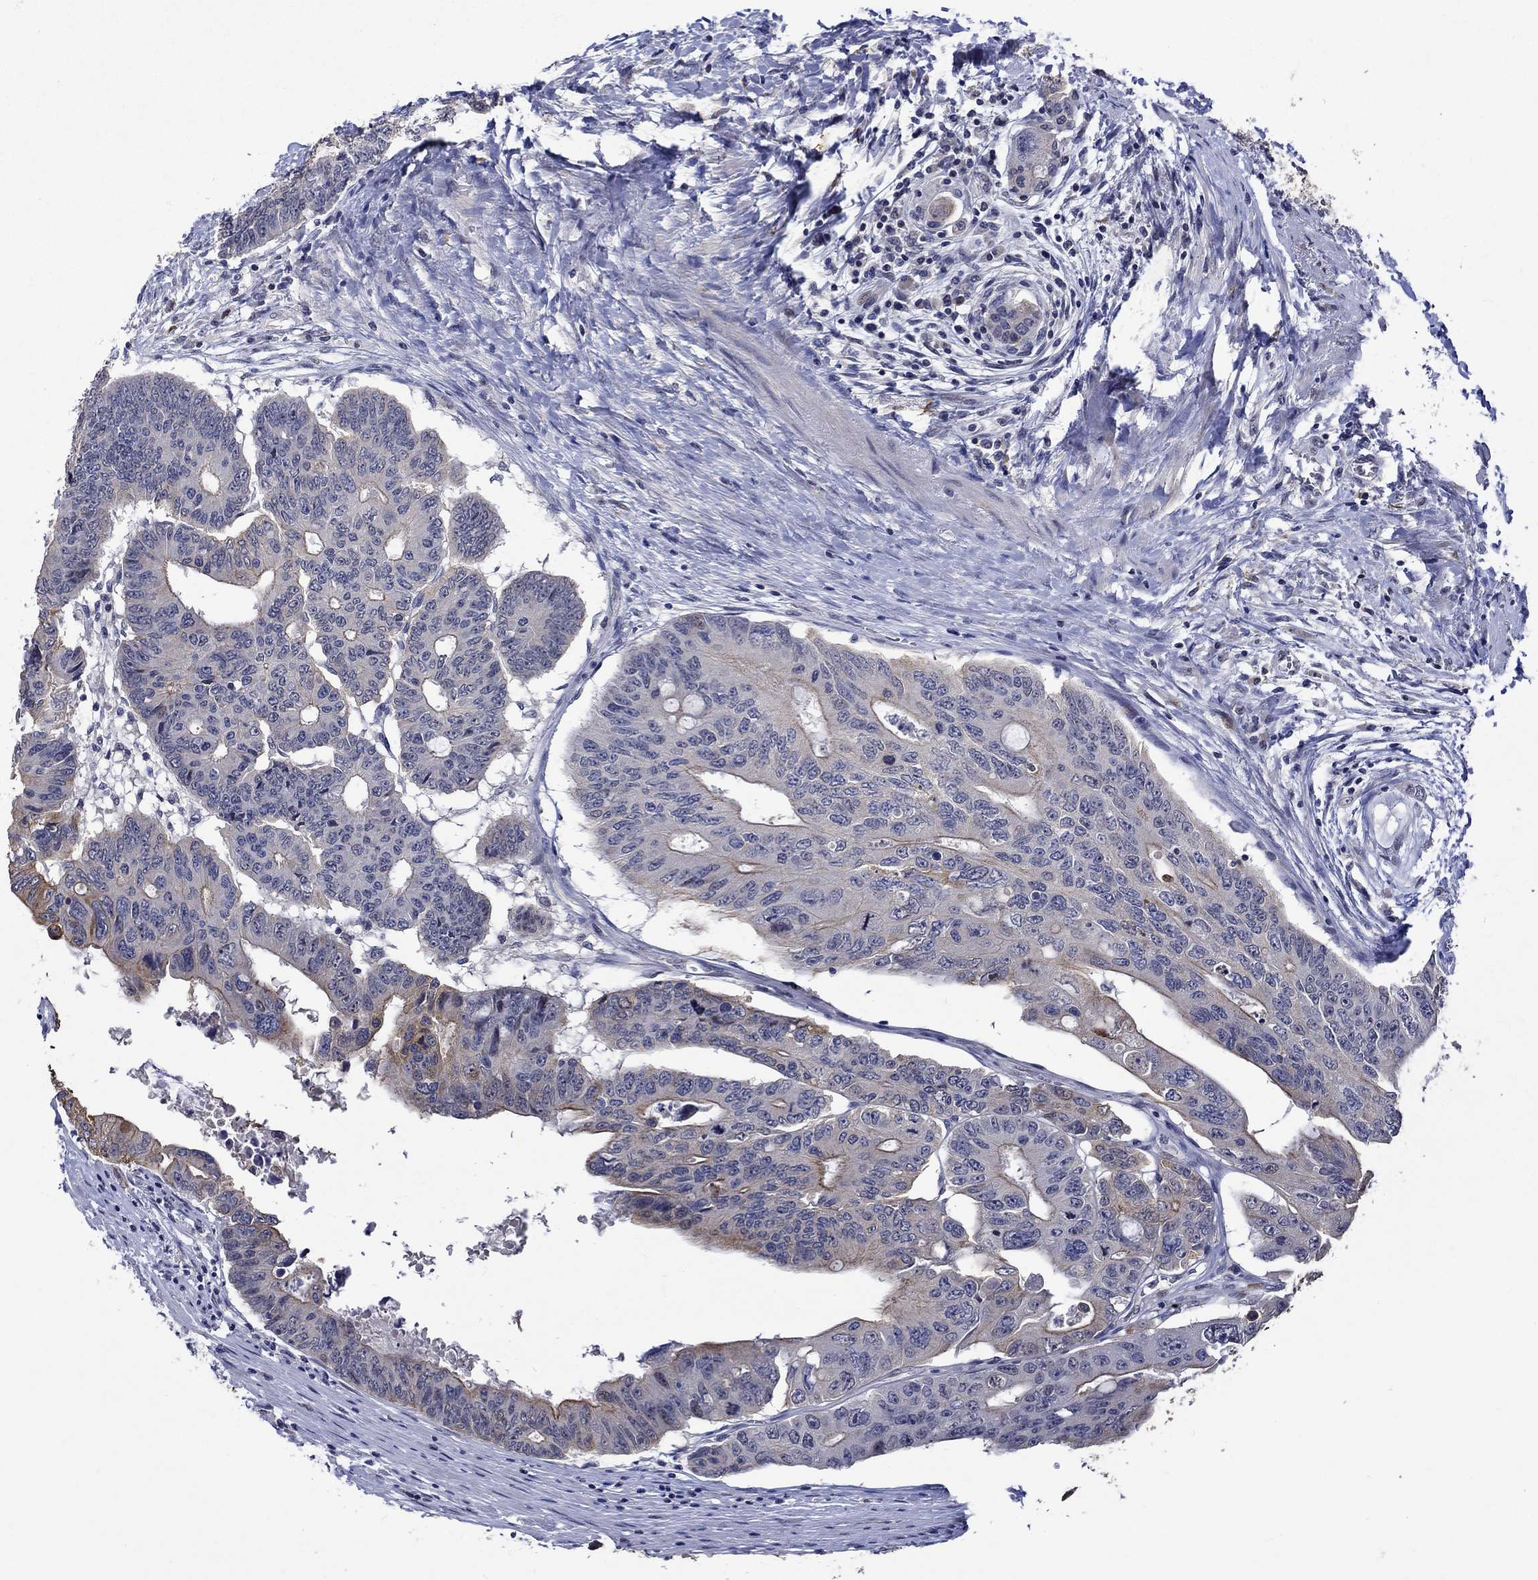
{"staining": {"intensity": "moderate", "quantity": "<25%", "location": "cytoplasmic/membranous"}, "tissue": "colorectal cancer", "cell_type": "Tumor cells", "image_type": "cancer", "snomed": [{"axis": "morphology", "description": "Adenocarcinoma, NOS"}, {"axis": "topography", "description": "Rectum"}], "caption": "Tumor cells demonstrate low levels of moderate cytoplasmic/membranous expression in about <25% of cells in human adenocarcinoma (colorectal). The protein is shown in brown color, while the nuclei are stained blue.", "gene": "DDX3Y", "patient": {"sex": "male", "age": 59}}